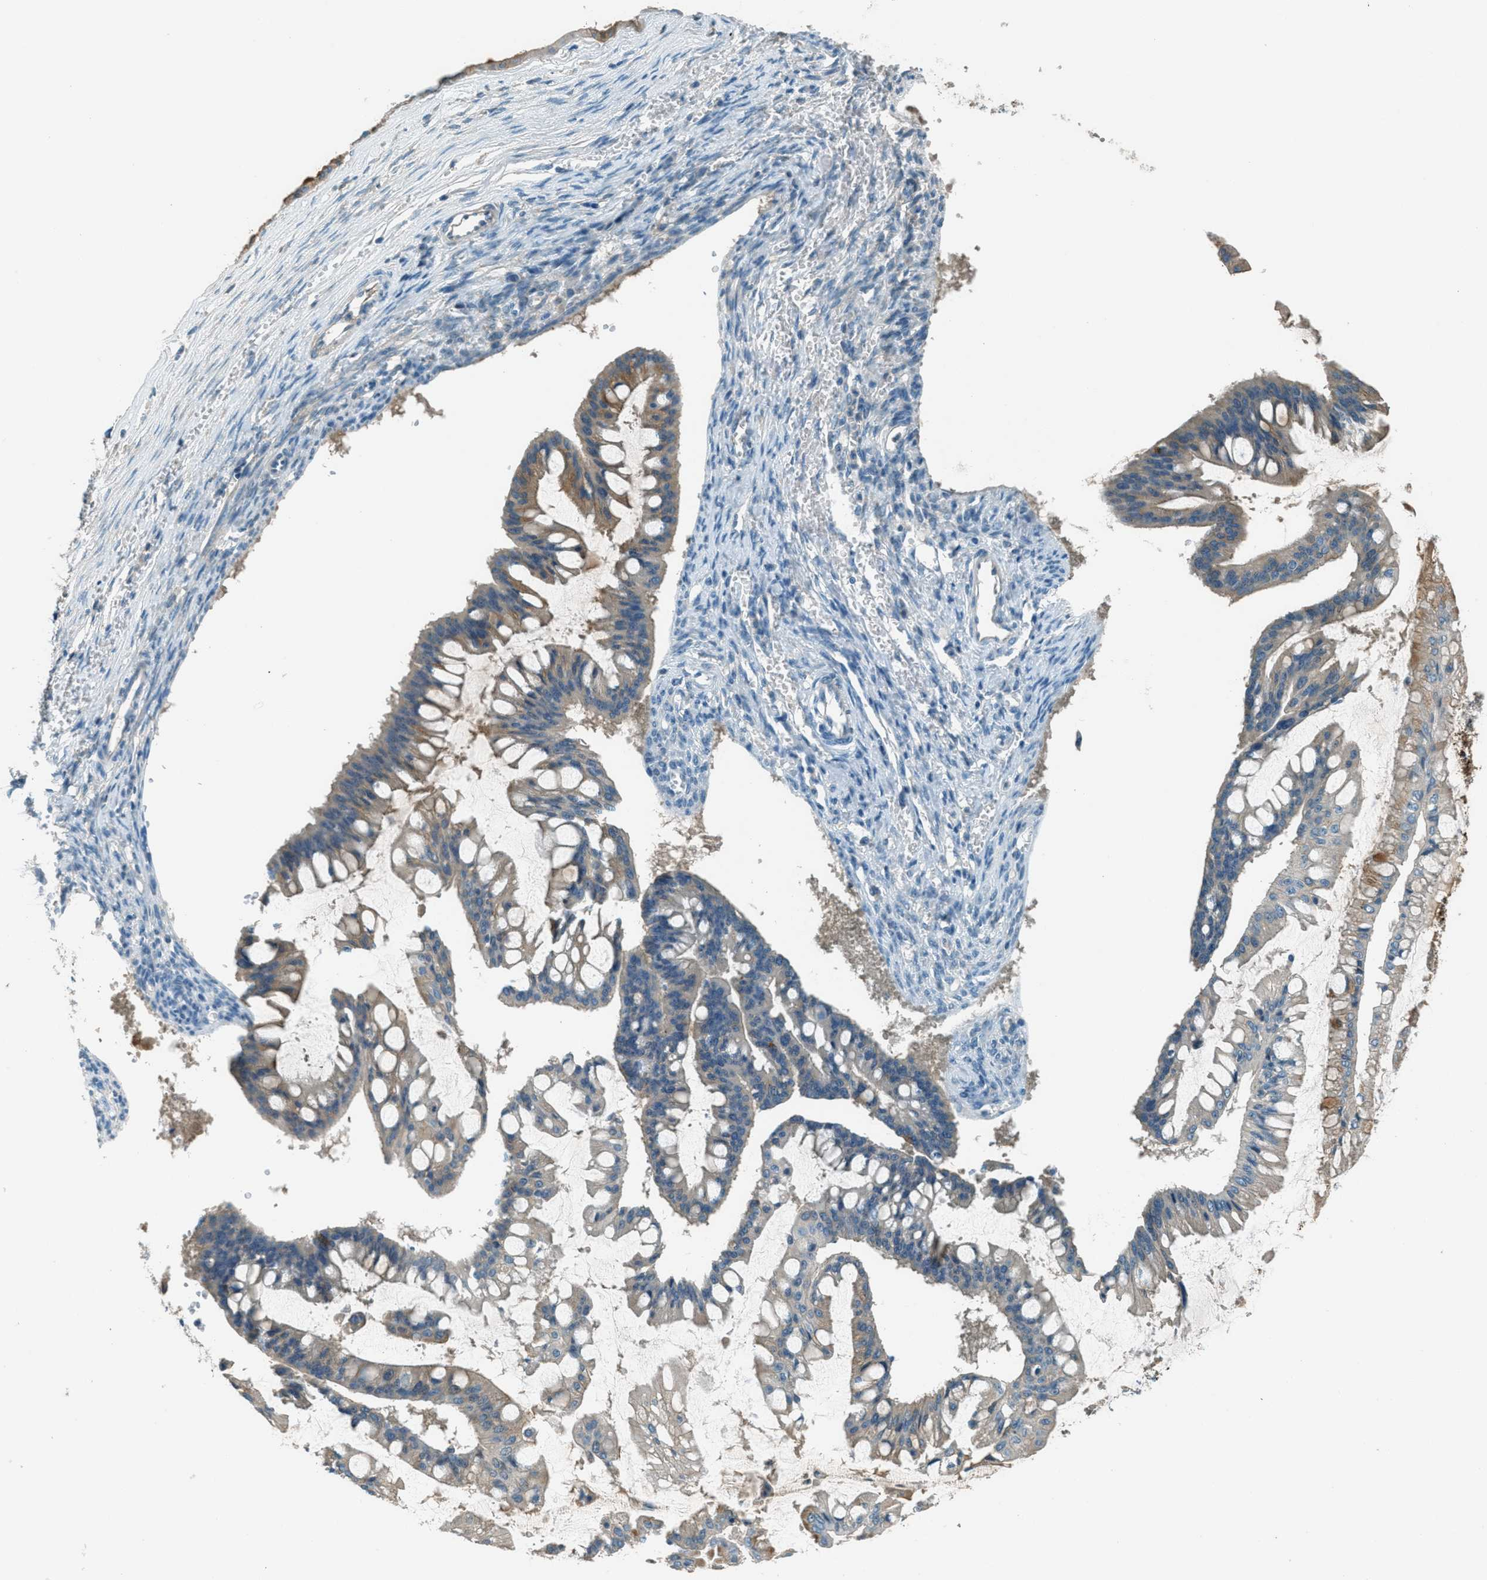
{"staining": {"intensity": "moderate", "quantity": ">75%", "location": "cytoplasmic/membranous"}, "tissue": "ovarian cancer", "cell_type": "Tumor cells", "image_type": "cancer", "snomed": [{"axis": "morphology", "description": "Cystadenocarcinoma, mucinous, NOS"}, {"axis": "topography", "description": "Ovary"}], "caption": "DAB (3,3'-diaminobenzidine) immunohistochemical staining of ovarian cancer (mucinous cystadenocarcinoma) shows moderate cytoplasmic/membranous protein positivity in about >75% of tumor cells.", "gene": "MSLN", "patient": {"sex": "female", "age": 73}}